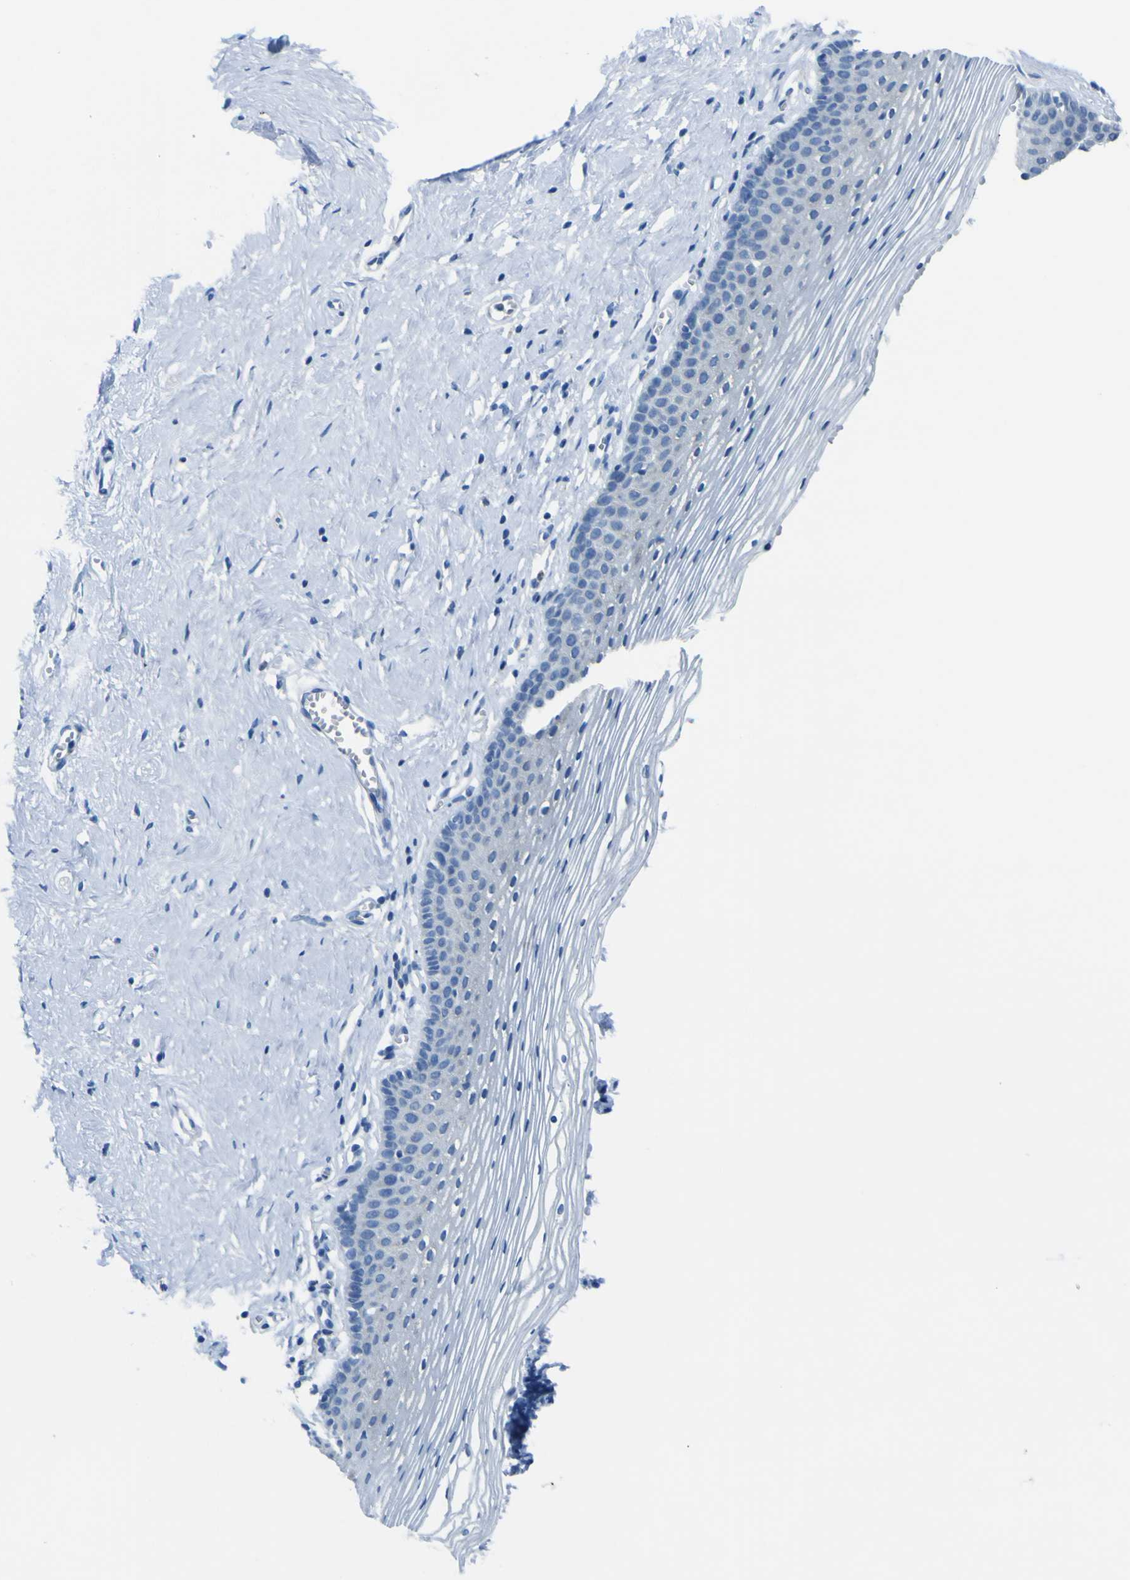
{"staining": {"intensity": "negative", "quantity": "none", "location": "none"}, "tissue": "vagina", "cell_type": "Squamous epithelial cells", "image_type": "normal", "snomed": [{"axis": "morphology", "description": "Normal tissue, NOS"}, {"axis": "topography", "description": "Vagina"}], "caption": "Unremarkable vagina was stained to show a protein in brown. There is no significant staining in squamous epithelial cells. The staining is performed using DAB brown chromogen with nuclei counter-stained in using hematoxylin.", "gene": "ACSL1", "patient": {"sex": "female", "age": 32}}